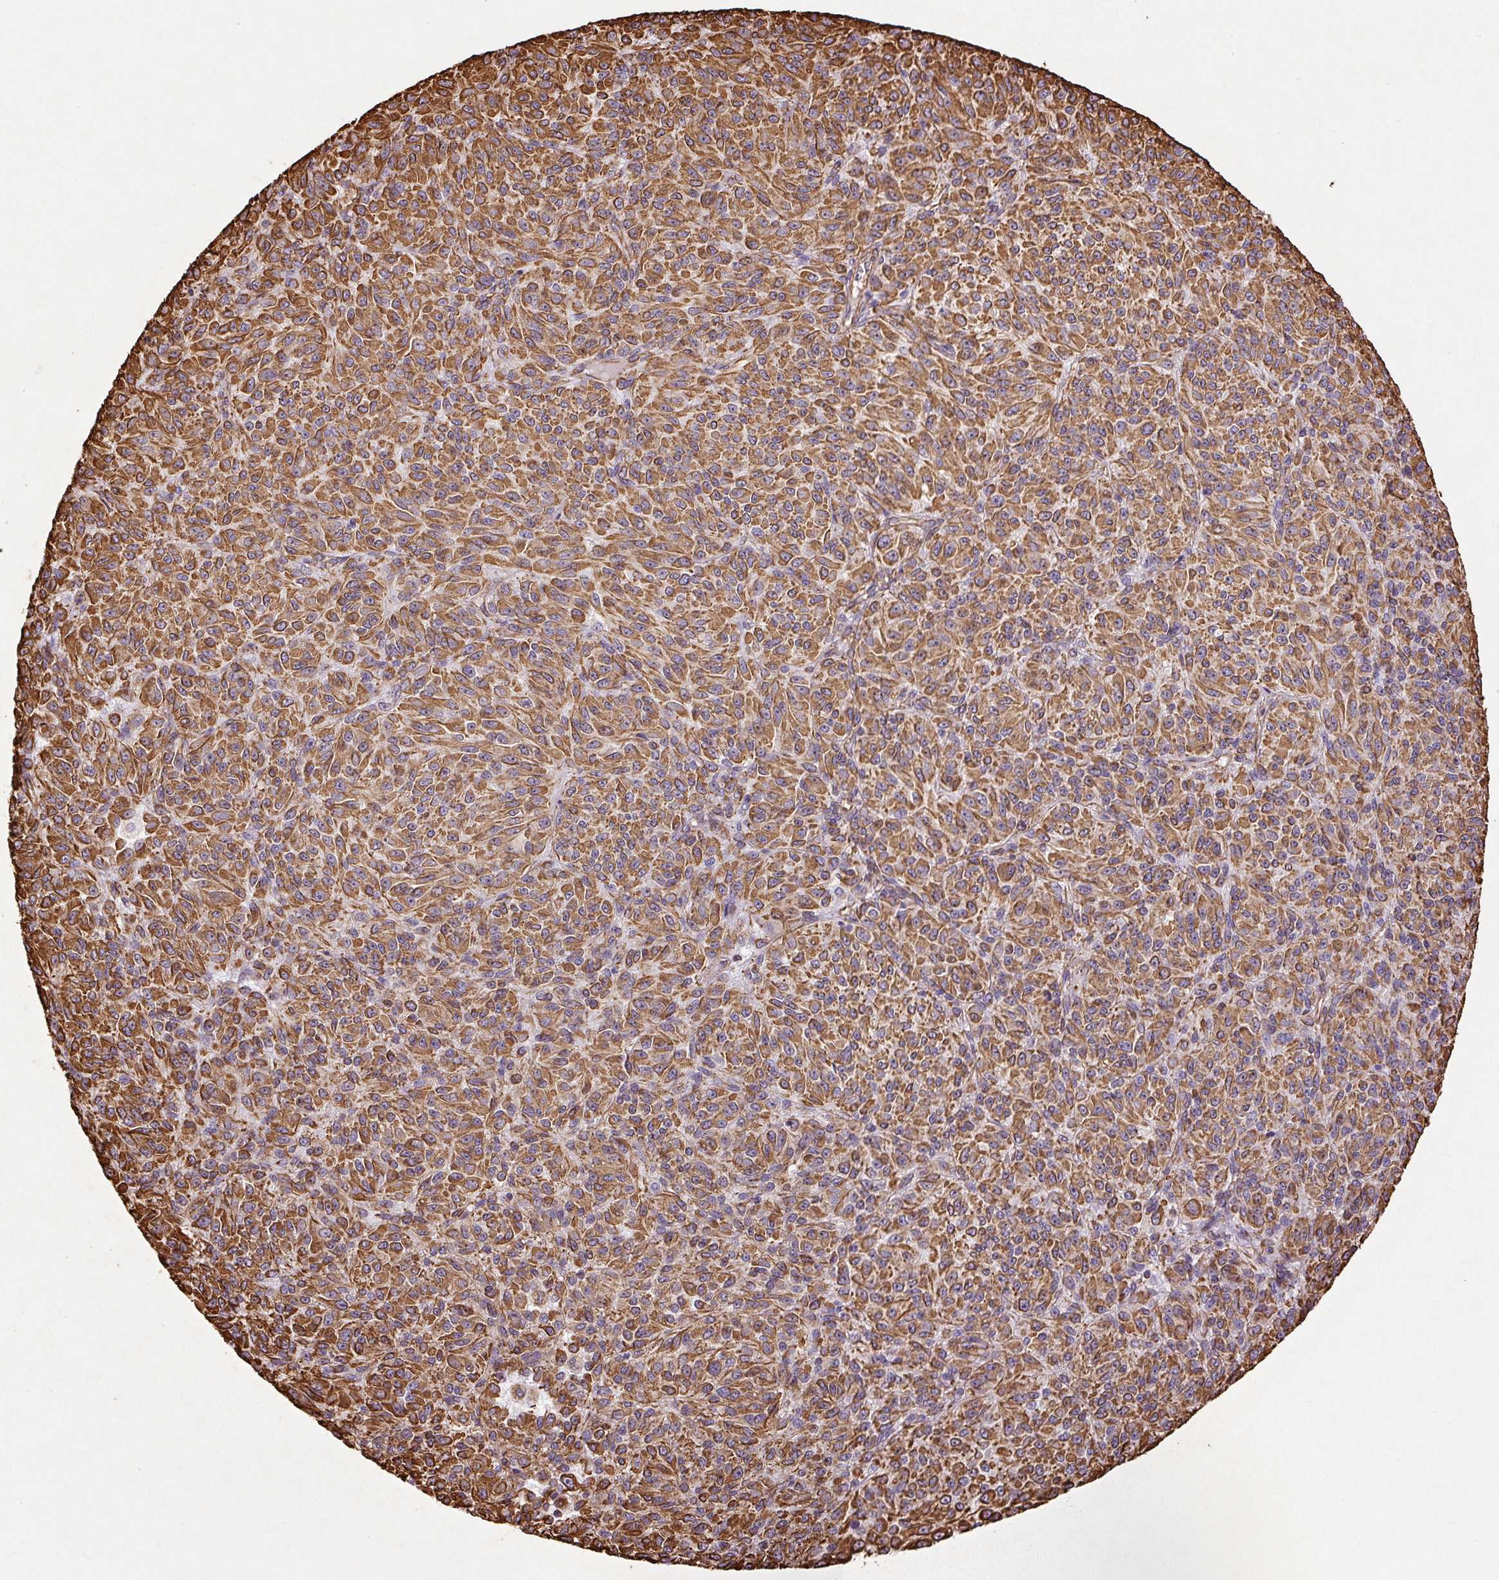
{"staining": {"intensity": "moderate", "quantity": ">75%", "location": "cytoplasmic/membranous"}, "tissue": "melanoma", "cell_type": "Tumor cells", "image_type": "cancer", "snomed": [{"axis": "morphology", "description": "Malignant melanoma, Metastatic site"}, {"axis": "topography", "description": "Brain"}], "caption": "Malignant melanoma (metastatic site) tissue demonstrates moderate cytoplasmic/membranous staining in approximately >75% of tumor cells, visualized by immunohistochemistry.", "gene": "VIM", "patient": {"sex": "female", "age": 56}}